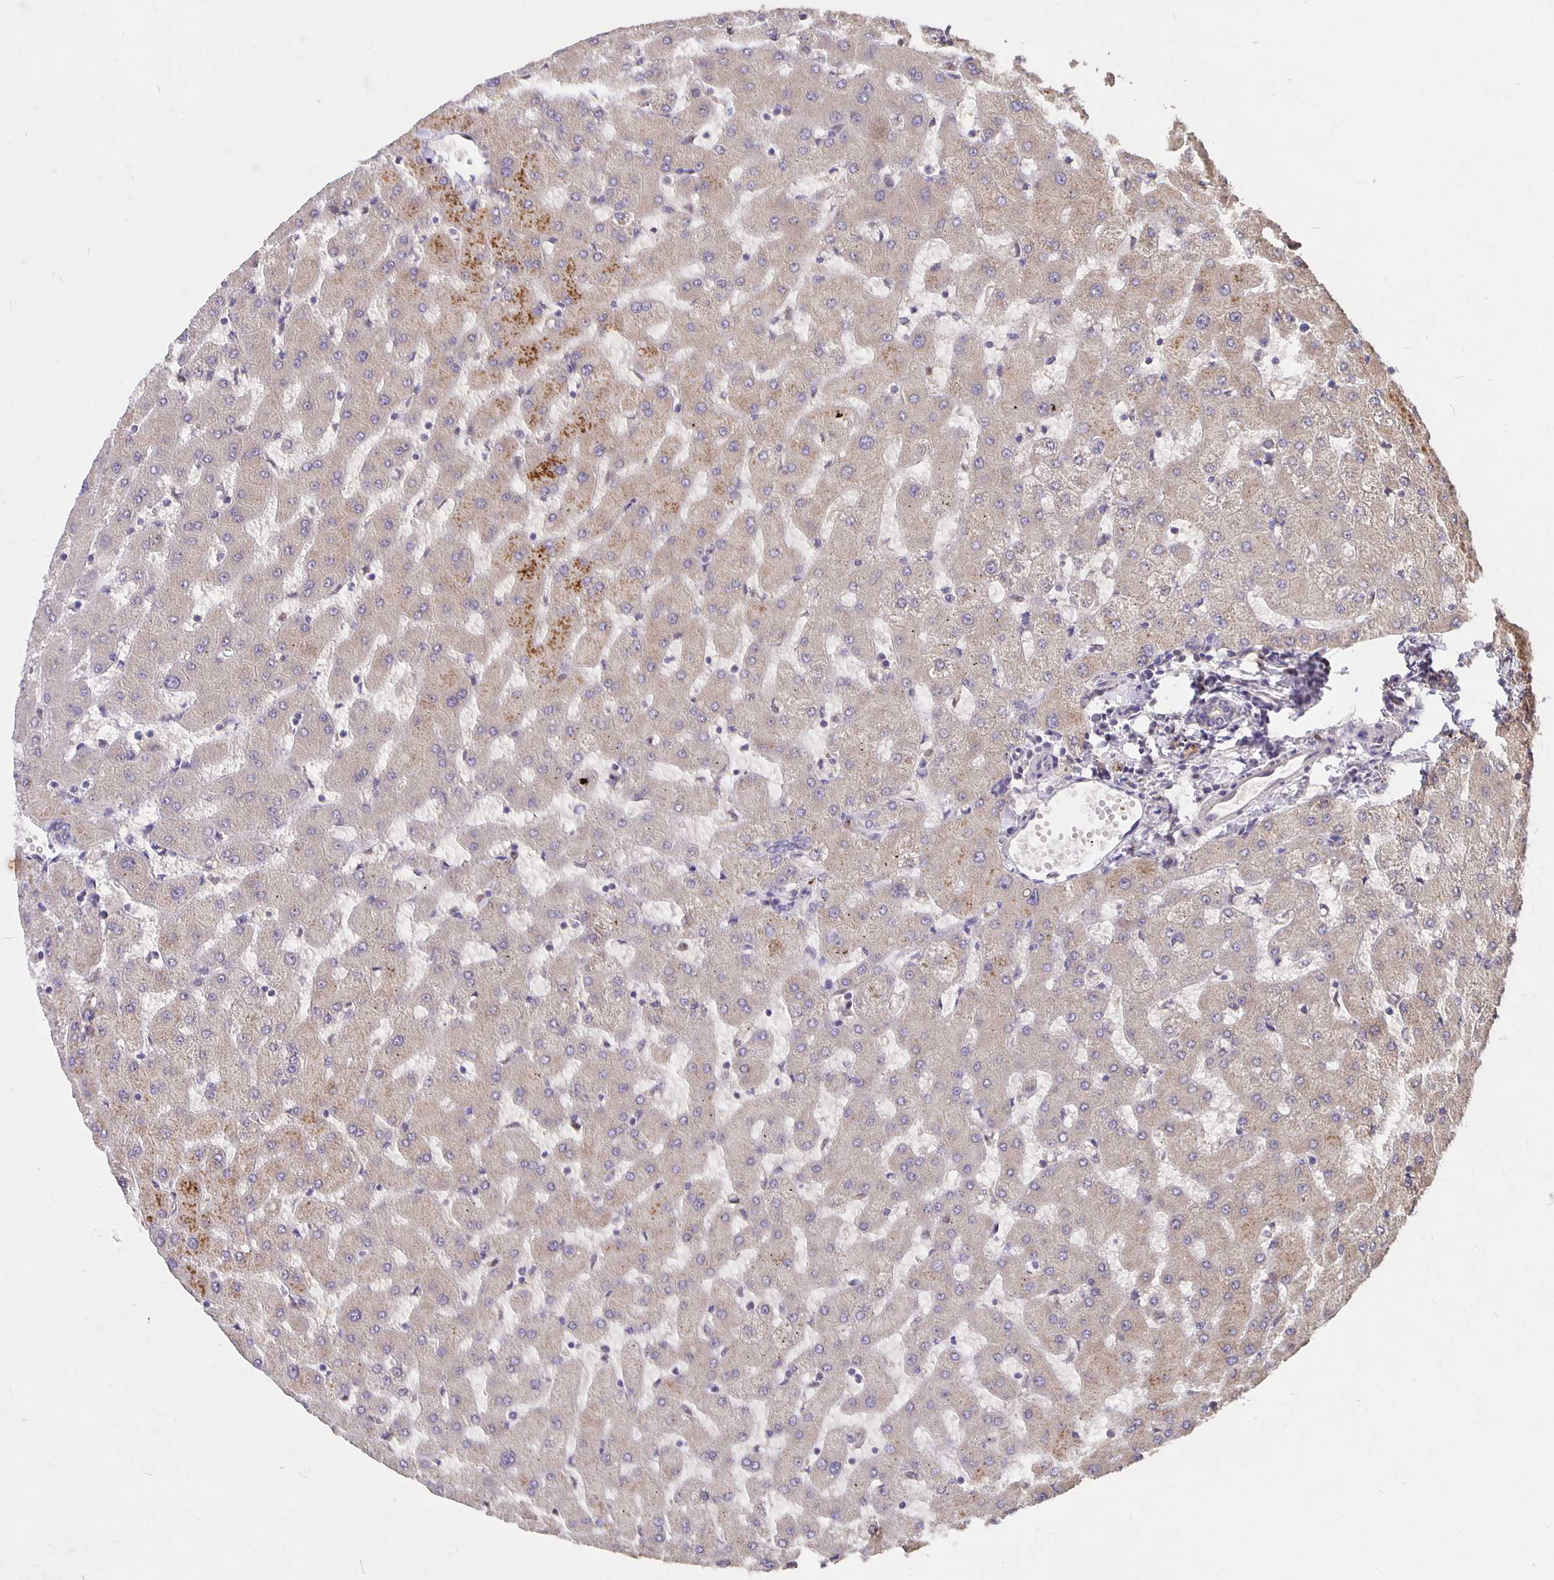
{"staining": {"intensity": "negative", "quantity": "none", "location": "none"}, "tissue": "liver", "cell_type": "Cholangiocytes", "image_type": "normal", "snomed": [{"axis": "morphology", "description": "Normal tissue, NOS"}, {"axis": "topography", "description": "Liver"}], "caption": "DAB (3,3'-diaminobenzidine) immunohistochemical staining of benign human liver demonstrates no significant staining in cholangiocytes.", "gene": "NOG", "patient": {"sex": "female", "age": 63}}